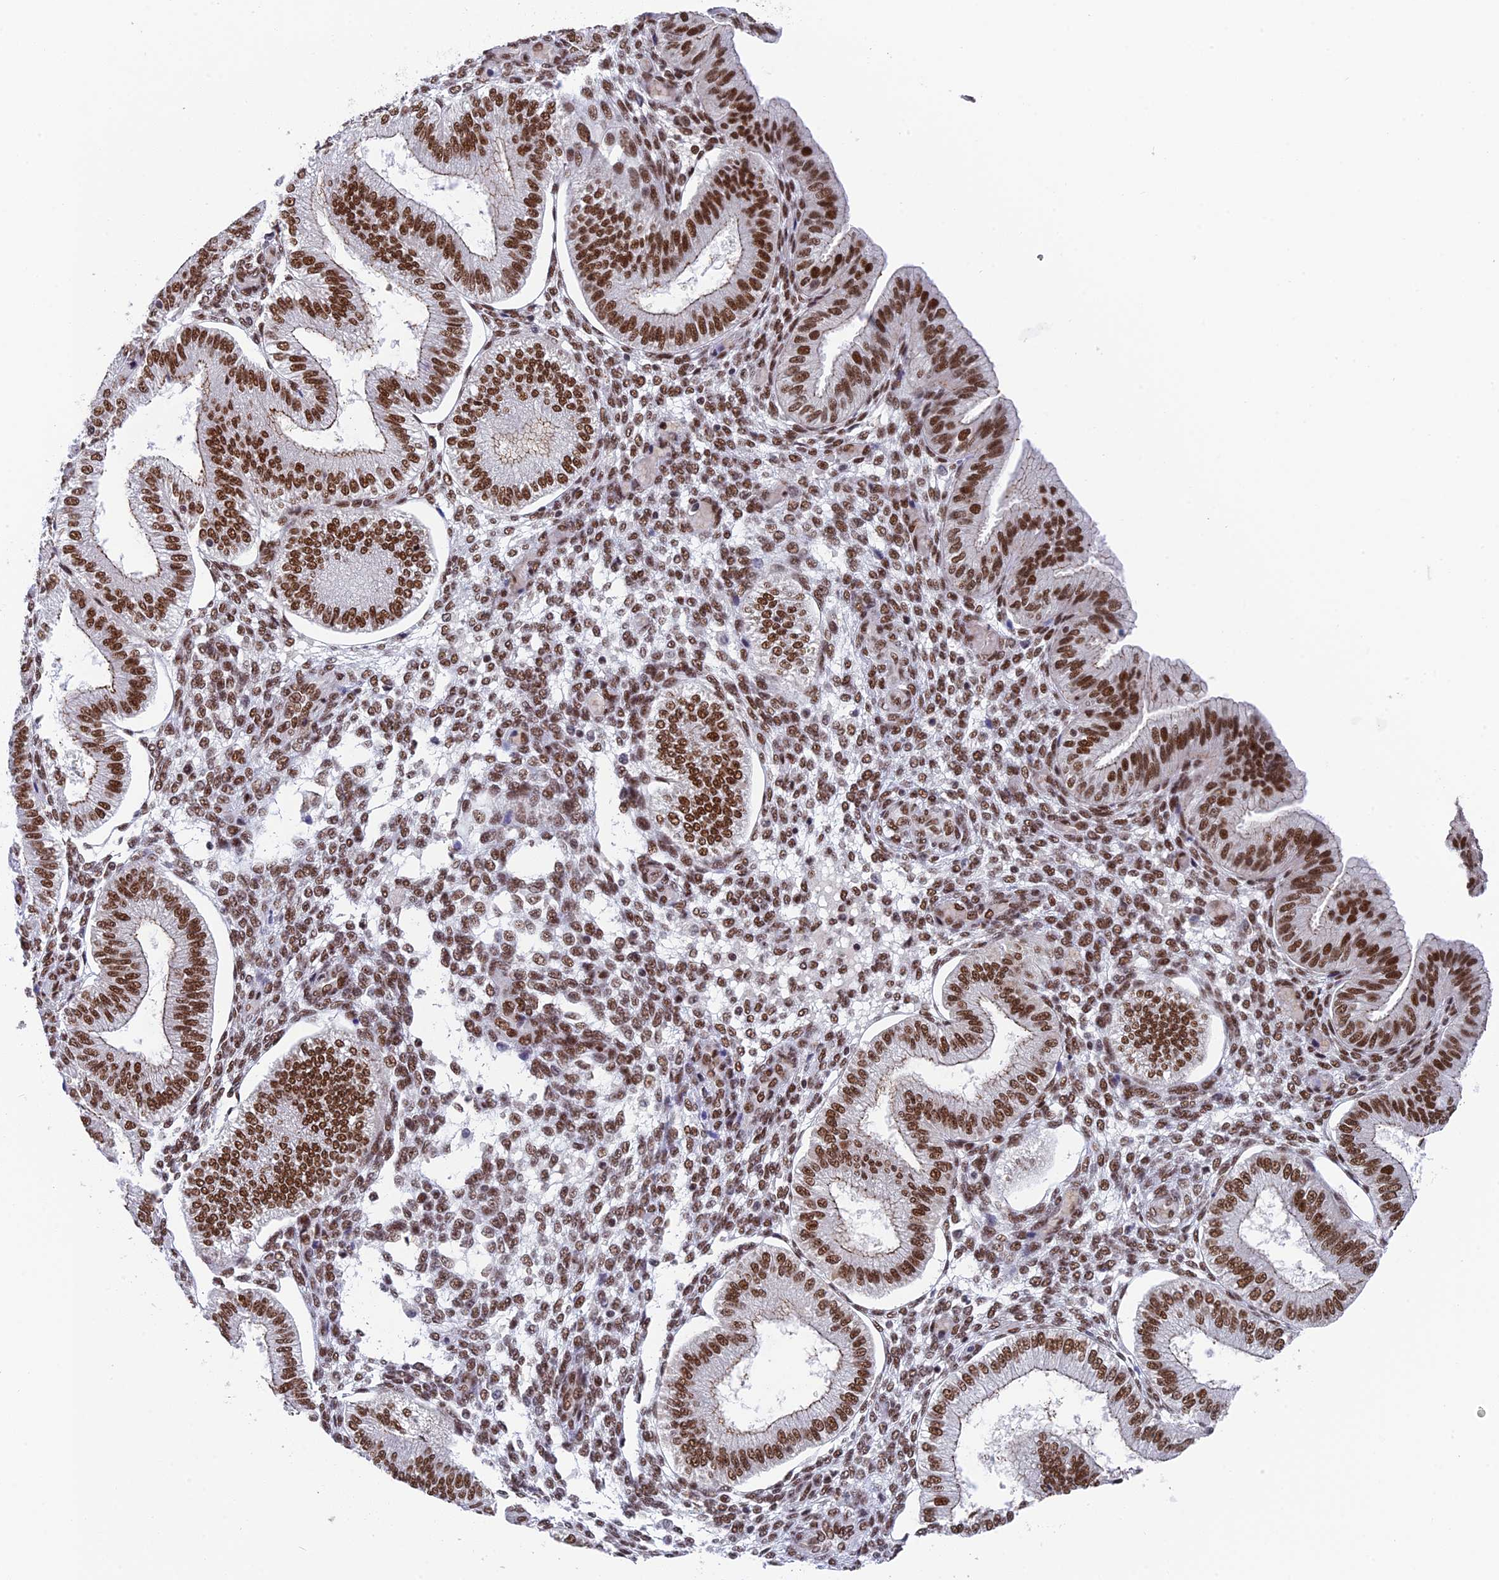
{"staining": {"intensity": "moderate", "quantity": ">75%", "location": "nuclear"}, "tissue": "endometrium", "cell_type": "Cells in endometrial stroma", "image_type": "normal", "snomed": [{"axis": "morphology", "description": "Normal tissue, NOS"}, {"axis": "topography", "description": "Endometrium"}], "caption": "A brown stain highlights moderate nuclear positivity of a protein in cells in endometrial stroma of normal endometrium.", "gene": "EEF1AKMT3", "patient": {"sex": "female", "age": 39}}